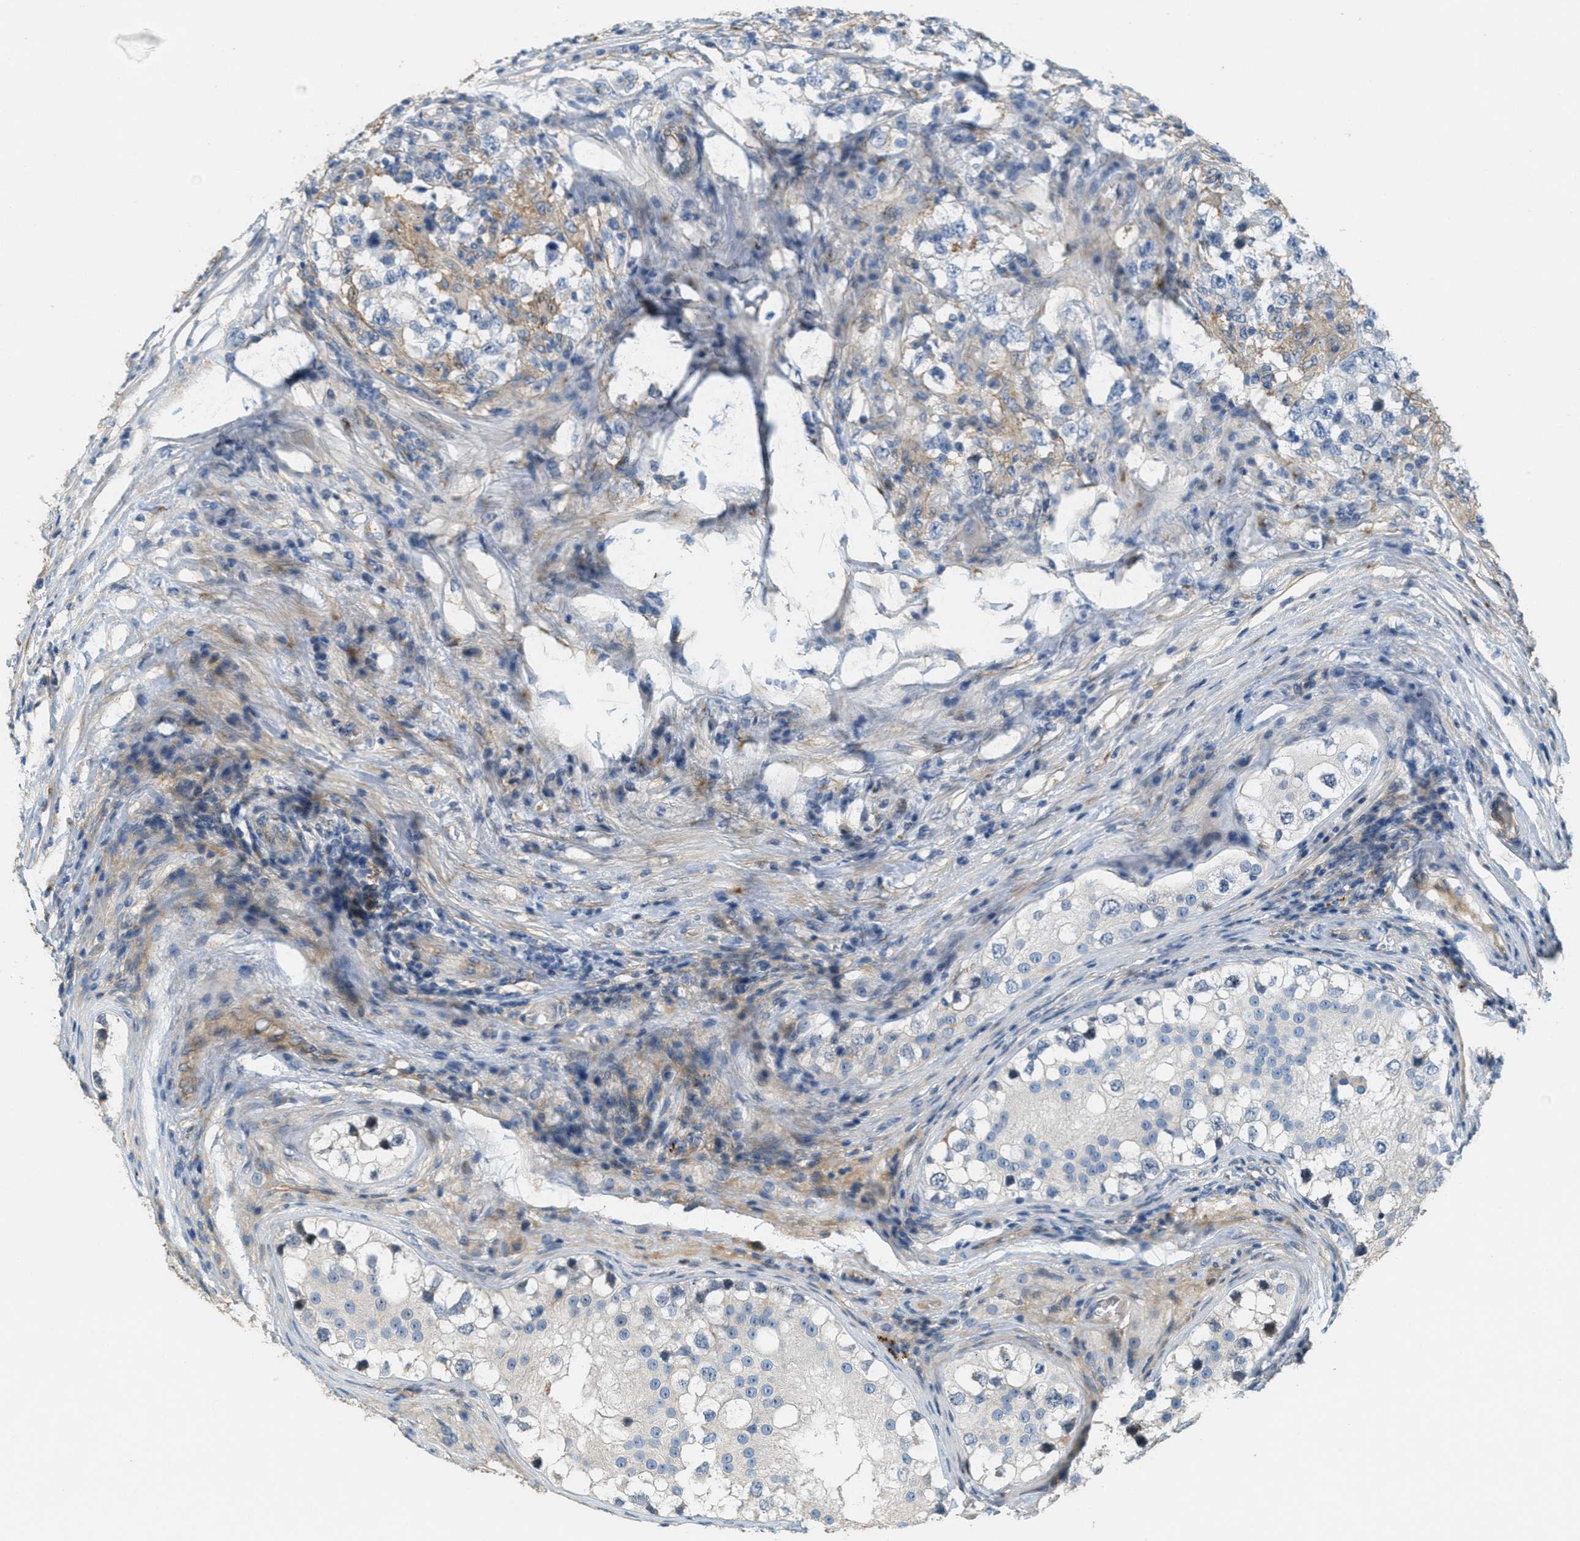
{"staining": {"intensity": "negative", "quantity": "none", "location": "none"}, "tissue": "testis cancer", "cell_type": "Tumor cells", "image_type": "cancer", "snomed": [{"axis": "morphology", "description": "Carcinoma, Embryonal, NOS"}, {"axis": "topography", "description": "Testis"}], "caption": "This is an immunohistochemistry (IHC) micrograph of embryonal carcinoma (testis). There is no staining in tumor cells.", "gene": "ADCY5", "patient": {"sex": "male", "age": 21}}